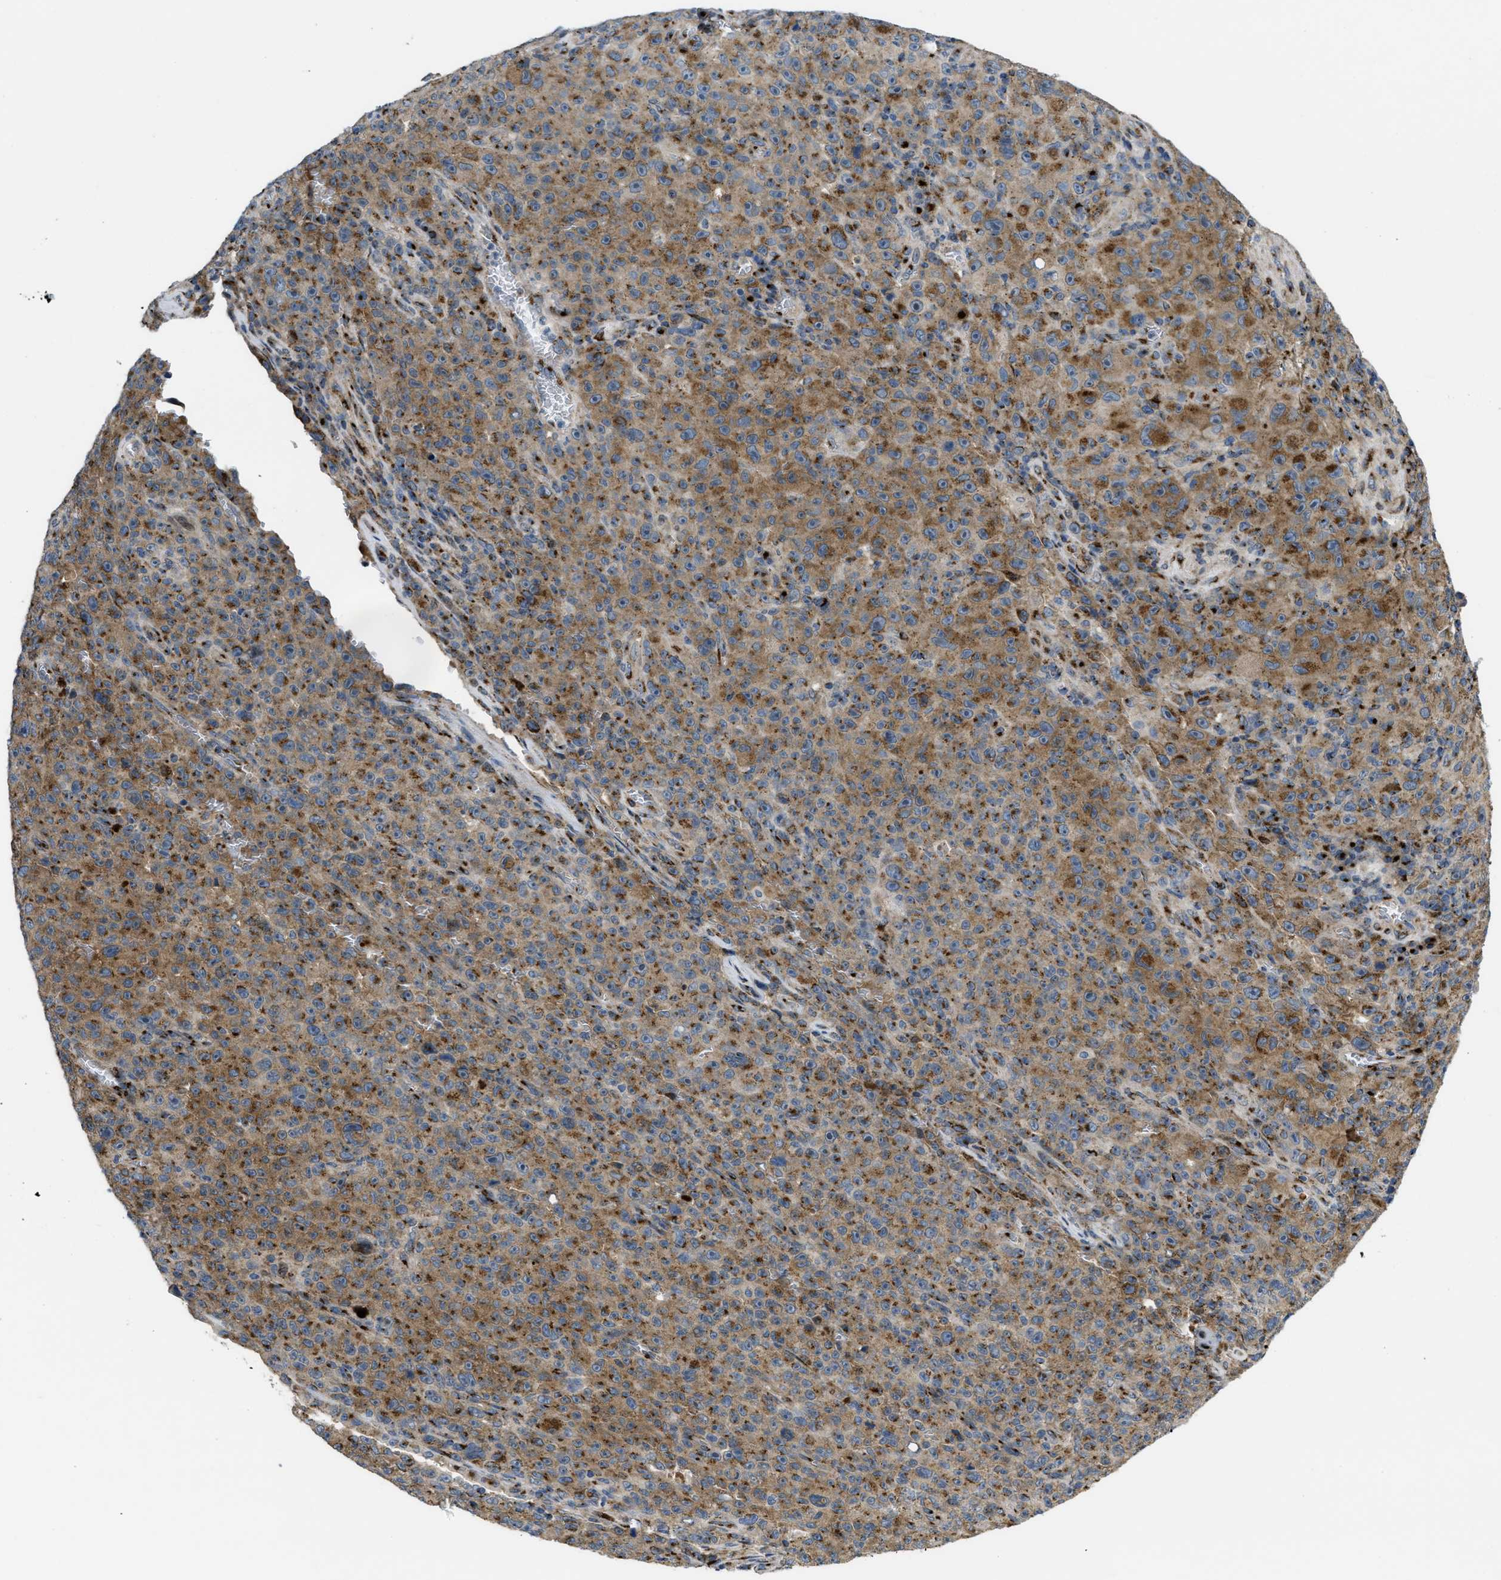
{"staining": {"intensity": "moderate", "quantity": ">75%", "location": "cytoplasmic/membranous"}, "tissue": "melanoma", "cell_type": "Tumor cells", "image_type": "cancer", "snomed": [{"axis": "morphology", "description": "Malignant melanoma, NOS"}, {"axis": "topography", "description": "Skin"}], "caption": "Protein expression analysis of malignant melanoma reveals moderate cytoplasmic/membranous expression in about >75% of tumor cells.", "gene": "ZNF70", "patient": {"sex": "female", "age": 82}}